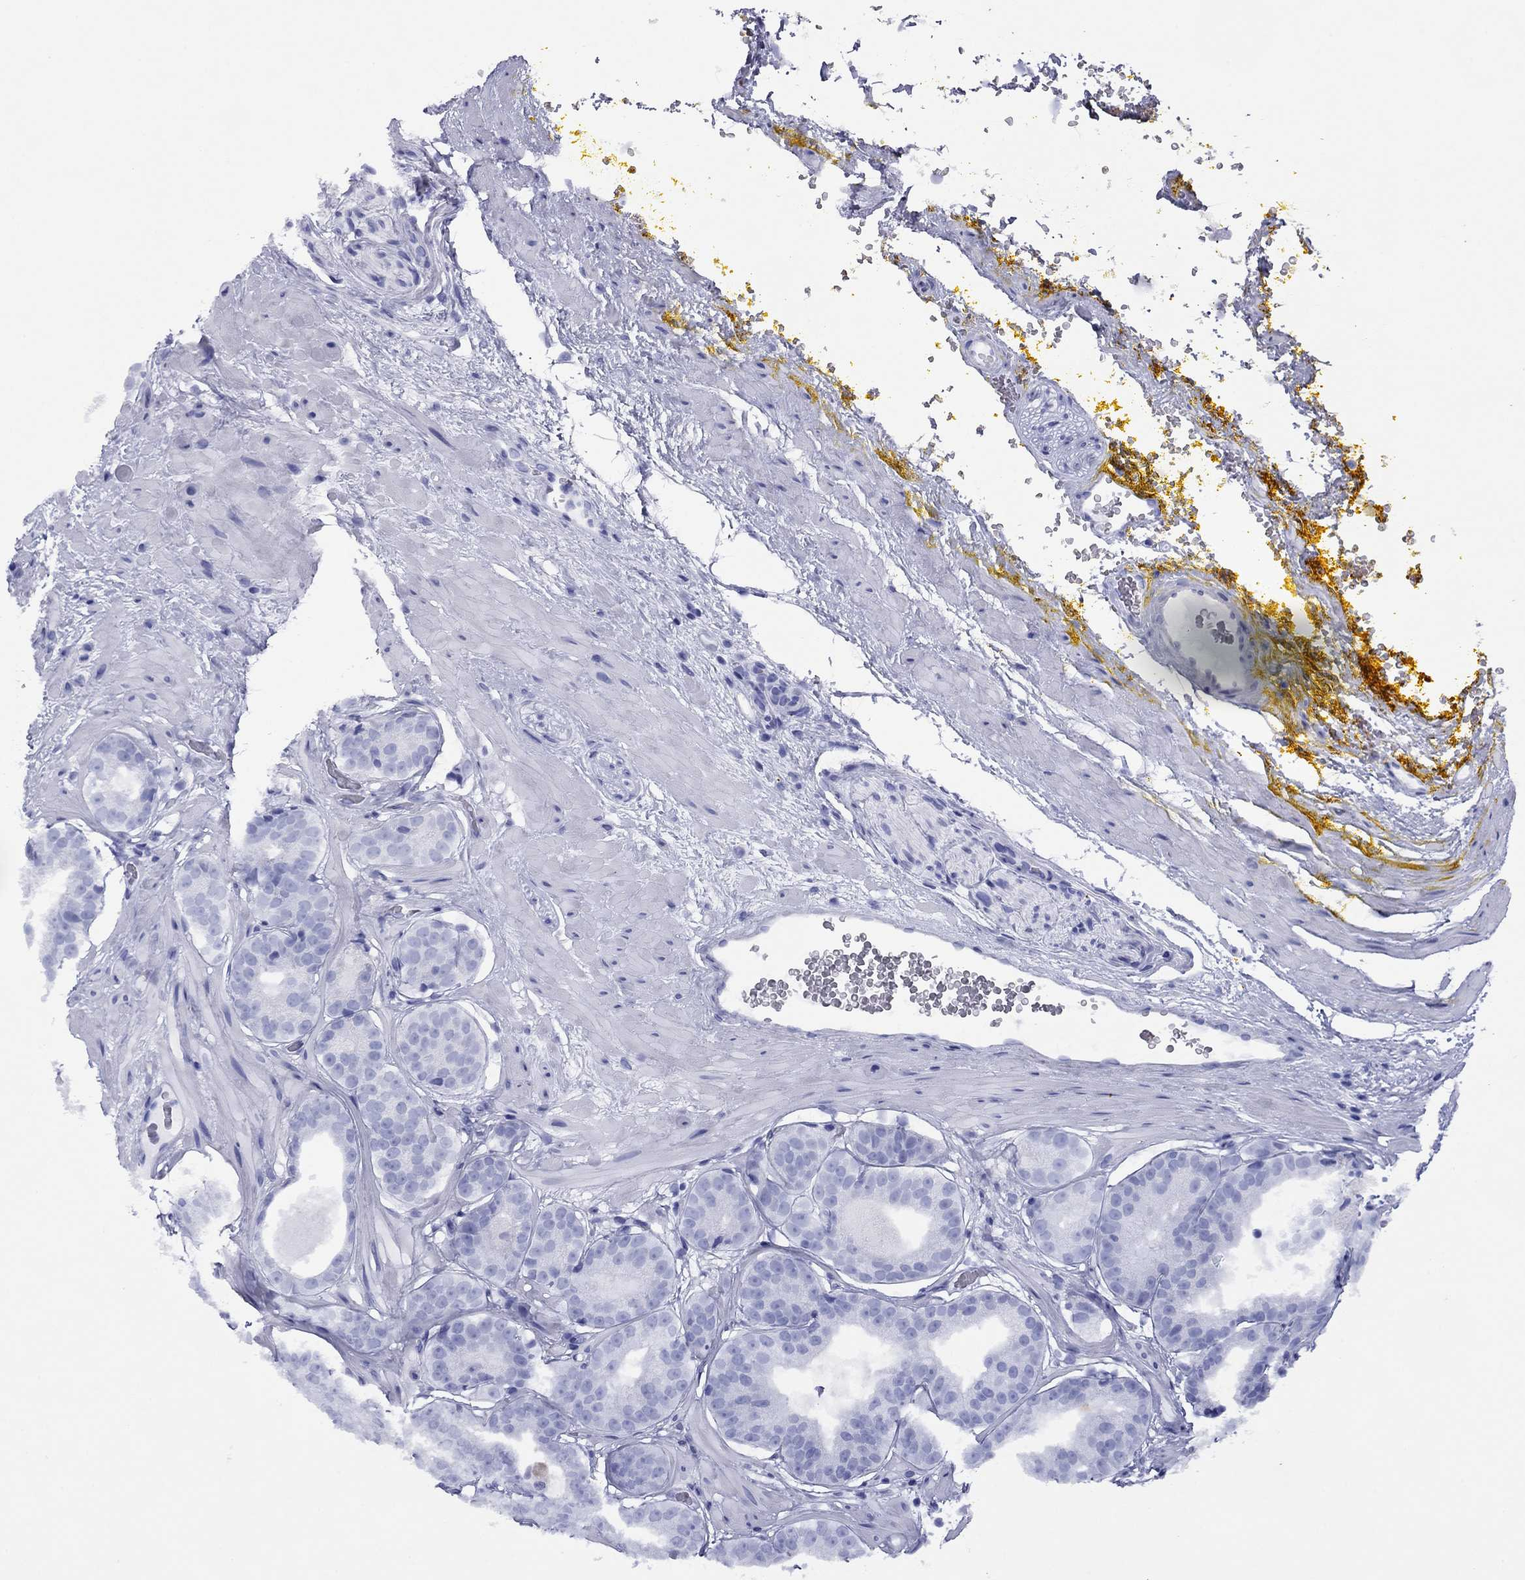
{"staining": {"intensity": "negative", "quantity": "none", "location": "none"}, "tissue": "prostate cancer", "cell_type": "Tumor cells", "image_type": "cancer", "snomed": [{"axis": "morphology", "description": "Adenocarcinoma, Low grade"}, {"axis": "topography", "description": "Prostate"}], "caption": "Micrograph shows no significant protein staining in tumor cells of prostate cancer (low-grade adenocarcinoma).", "gene": "HAO1", "patient": {"sex": "male", "age": 60}}